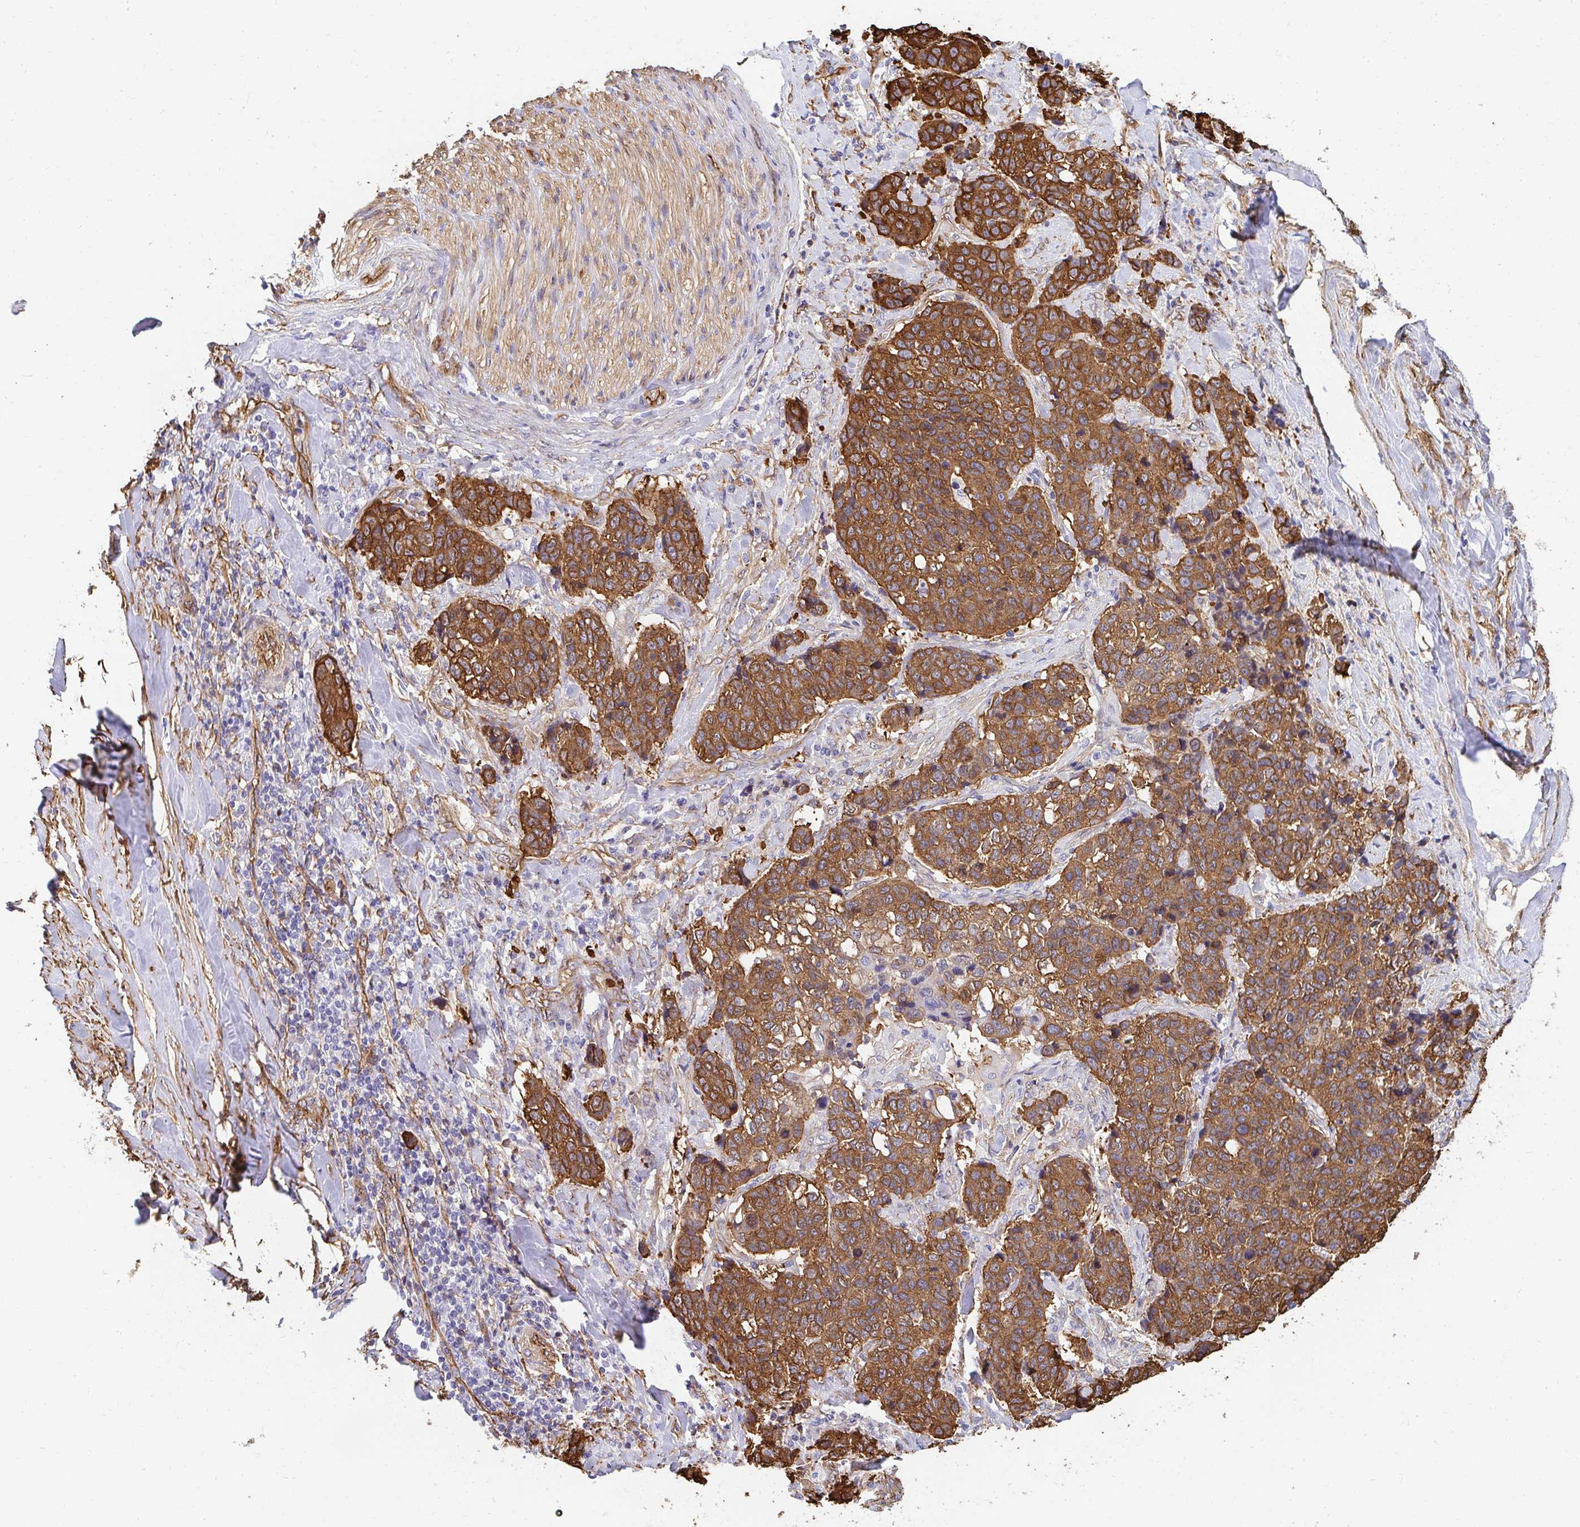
{"staining": {"intensity": "strong", "quantity": ">75%", "location": "cytoplasmic/membranous"}, "tissue": "lung cancer", "cell_type": "Tumor cells", "image_type": "cancer", "snomed": [{"axis": "morphology", "description": "Squamous cell carcinoma, NOS"}, {"axis": "topography", "description": "Lymph node"}, {"axis": "topography", "description": "Lung"}], "caption": "Lung cancer tissue demonstrates strong cytoplasmic/membranous expression in approximately >75% of tumor cells", "gene": "CTTN", "patient": {"sex": "male", "age": 61}}